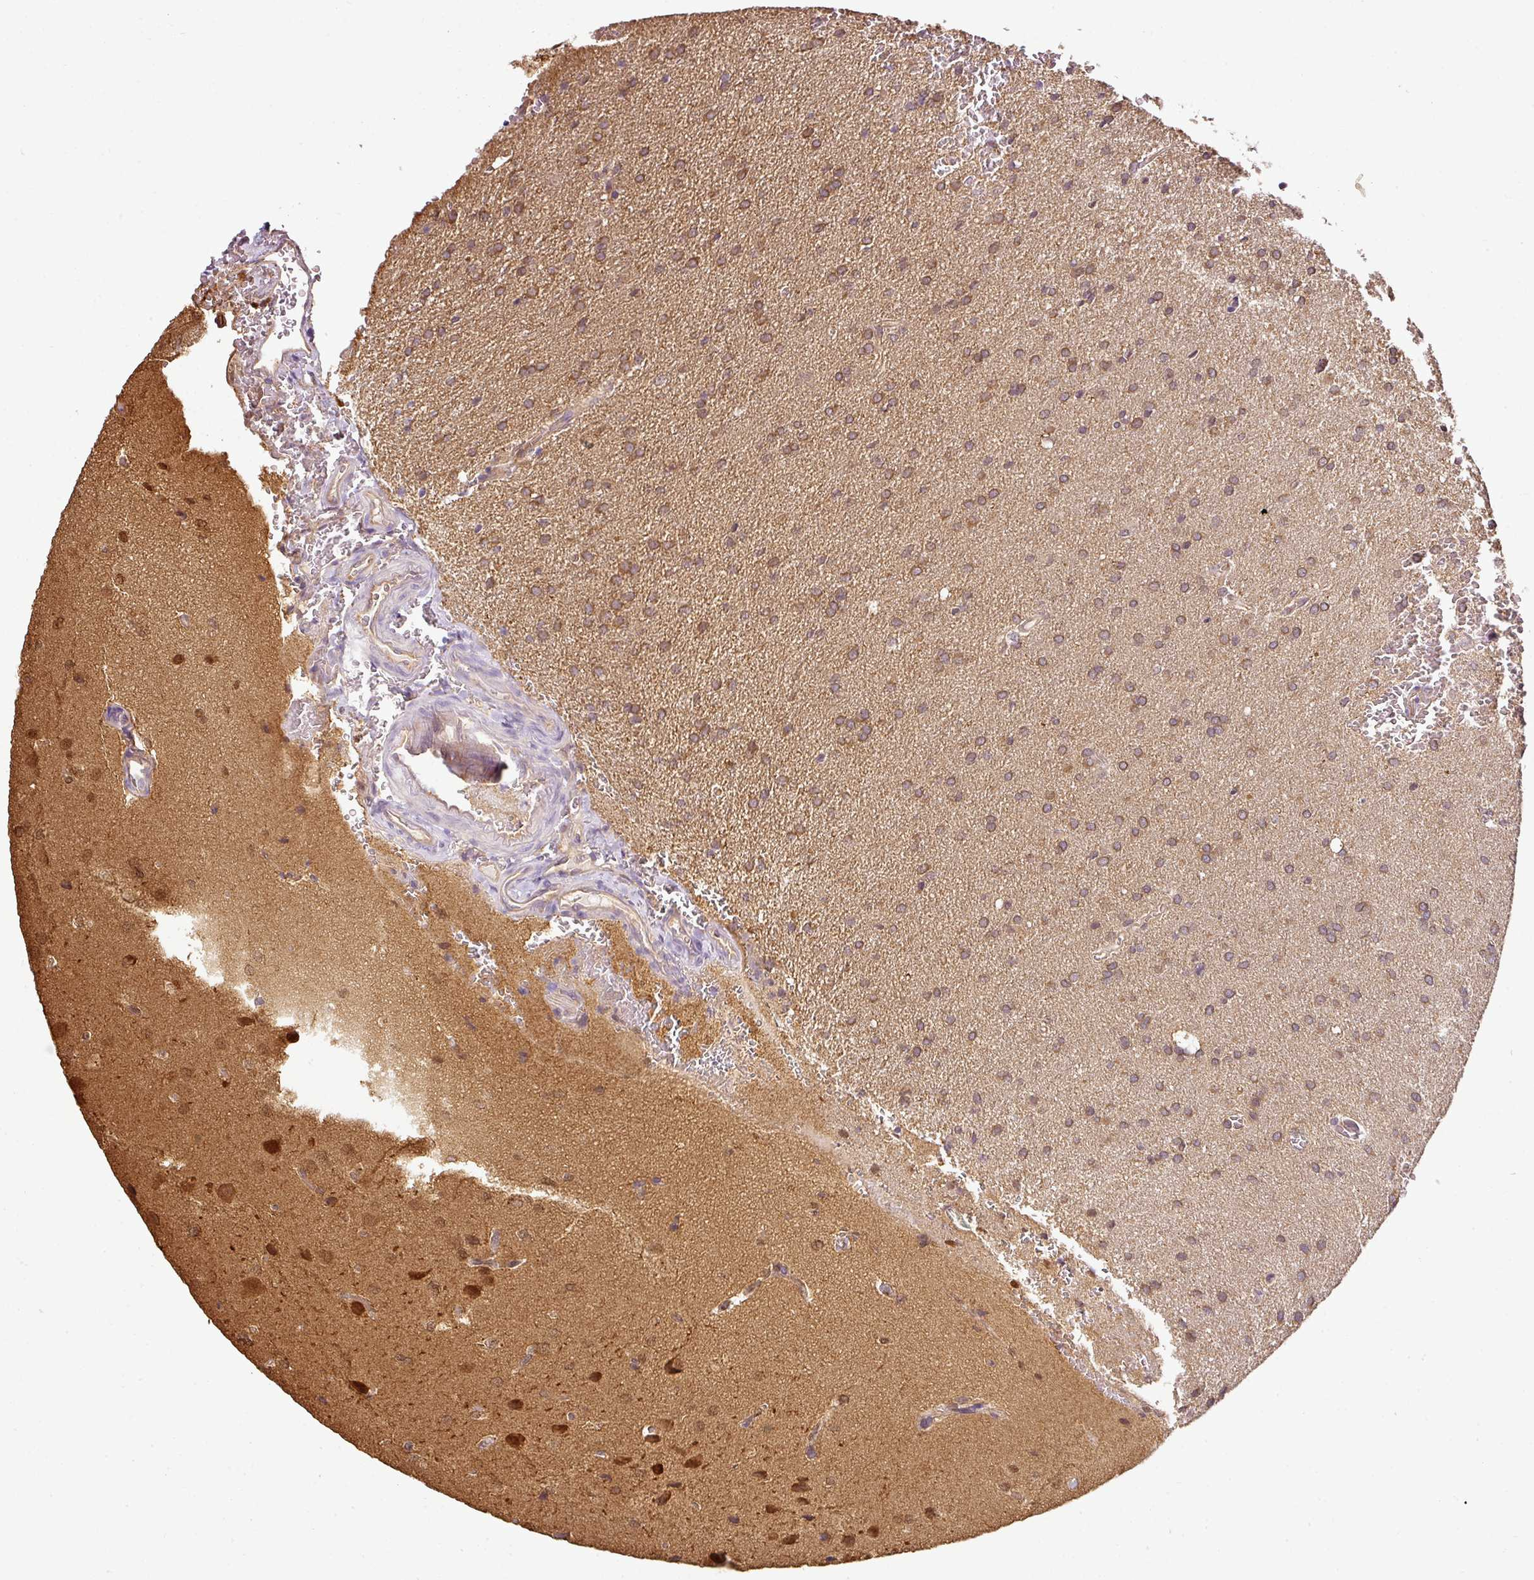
{"staining": {"intensity": "weak", "quantity": "25%-75%", "location": "cytoplasmic/membranous"}, "tissue": "glioma", "cell_type": "Tumor cells", "image_type": "cancer", "snomed": [{"axis": "morphology", "description": "Glioma, malignant, Low grade"}, {"axis": "topography", "description": "Brain"}], "caption": "Immunohistochemistry (IHC) histopathology image of neoplastic tissue: human malignant glioma (low-grade) stained using immunohistochemistry (IHC) displays low levels of weak protein expression localized specifically in the cytoplasmic/membranous of tumor cells, appearing as a cytoplasmic/membranous brown color.", "gene": "ANKRD18A", "patient": {"sex": "female", "age": 33}}